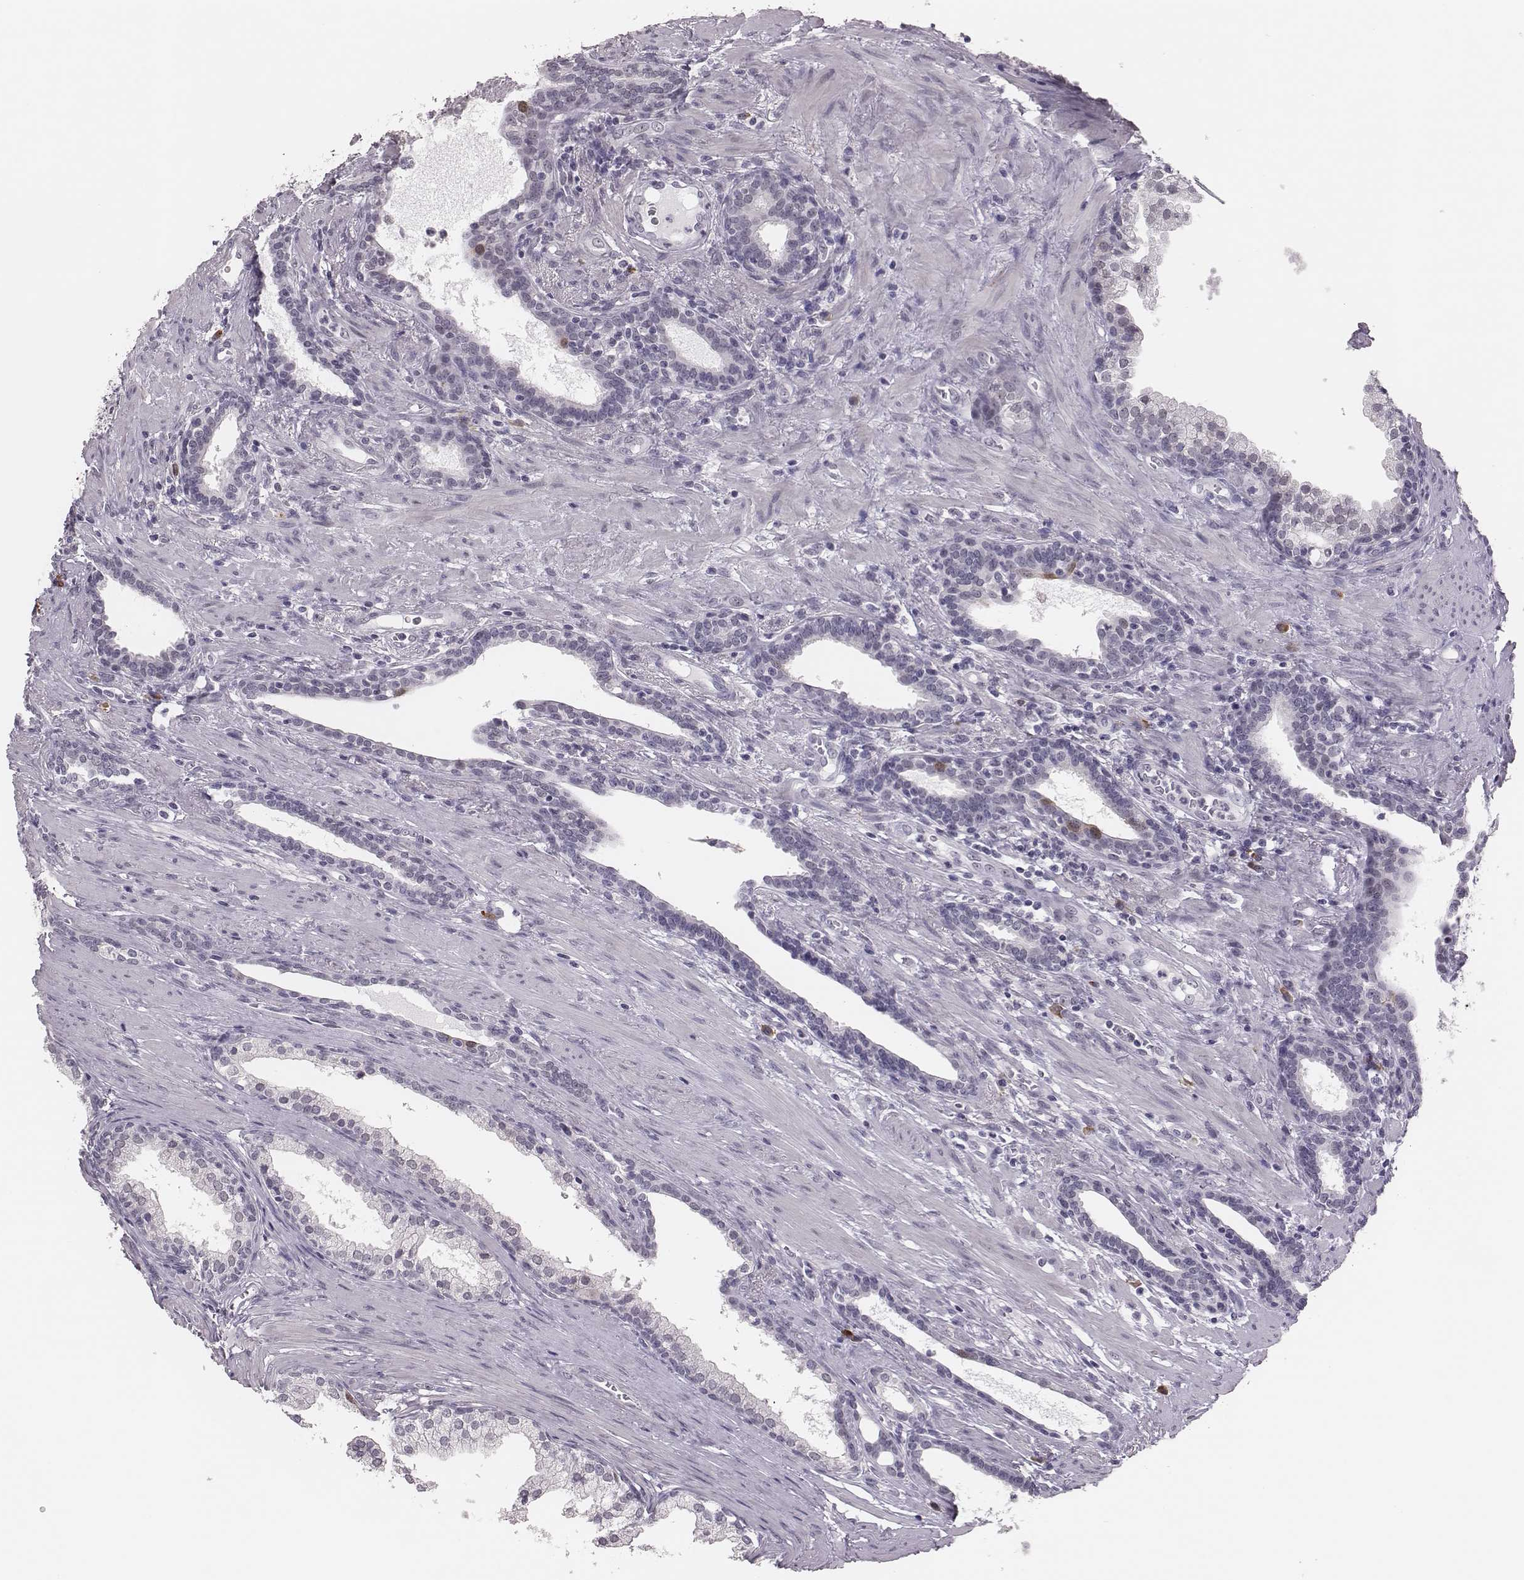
{"staining": {"intensity": "moderate", "quantity": "<25%", "location": "cytoplasmic/membranous,nuclear"}, "tissue": "prostate cancer", "cell_type": "Tumor cells", "image_type": "cancer", "snomed": [{"axis": "morphology", "description": "Adenocarcinoma, NOS"}, {"axis": "topography", "description": "Prostate"}], "caption": "Moderate cytoplasmic/membranous and nuclear expression for a protein is present in approximately <25% of tumor cells of prostate cancer using immunohistochemistry (IHC).", "gene": "PBK", "patient": {"sex": "male", "age": 66}}